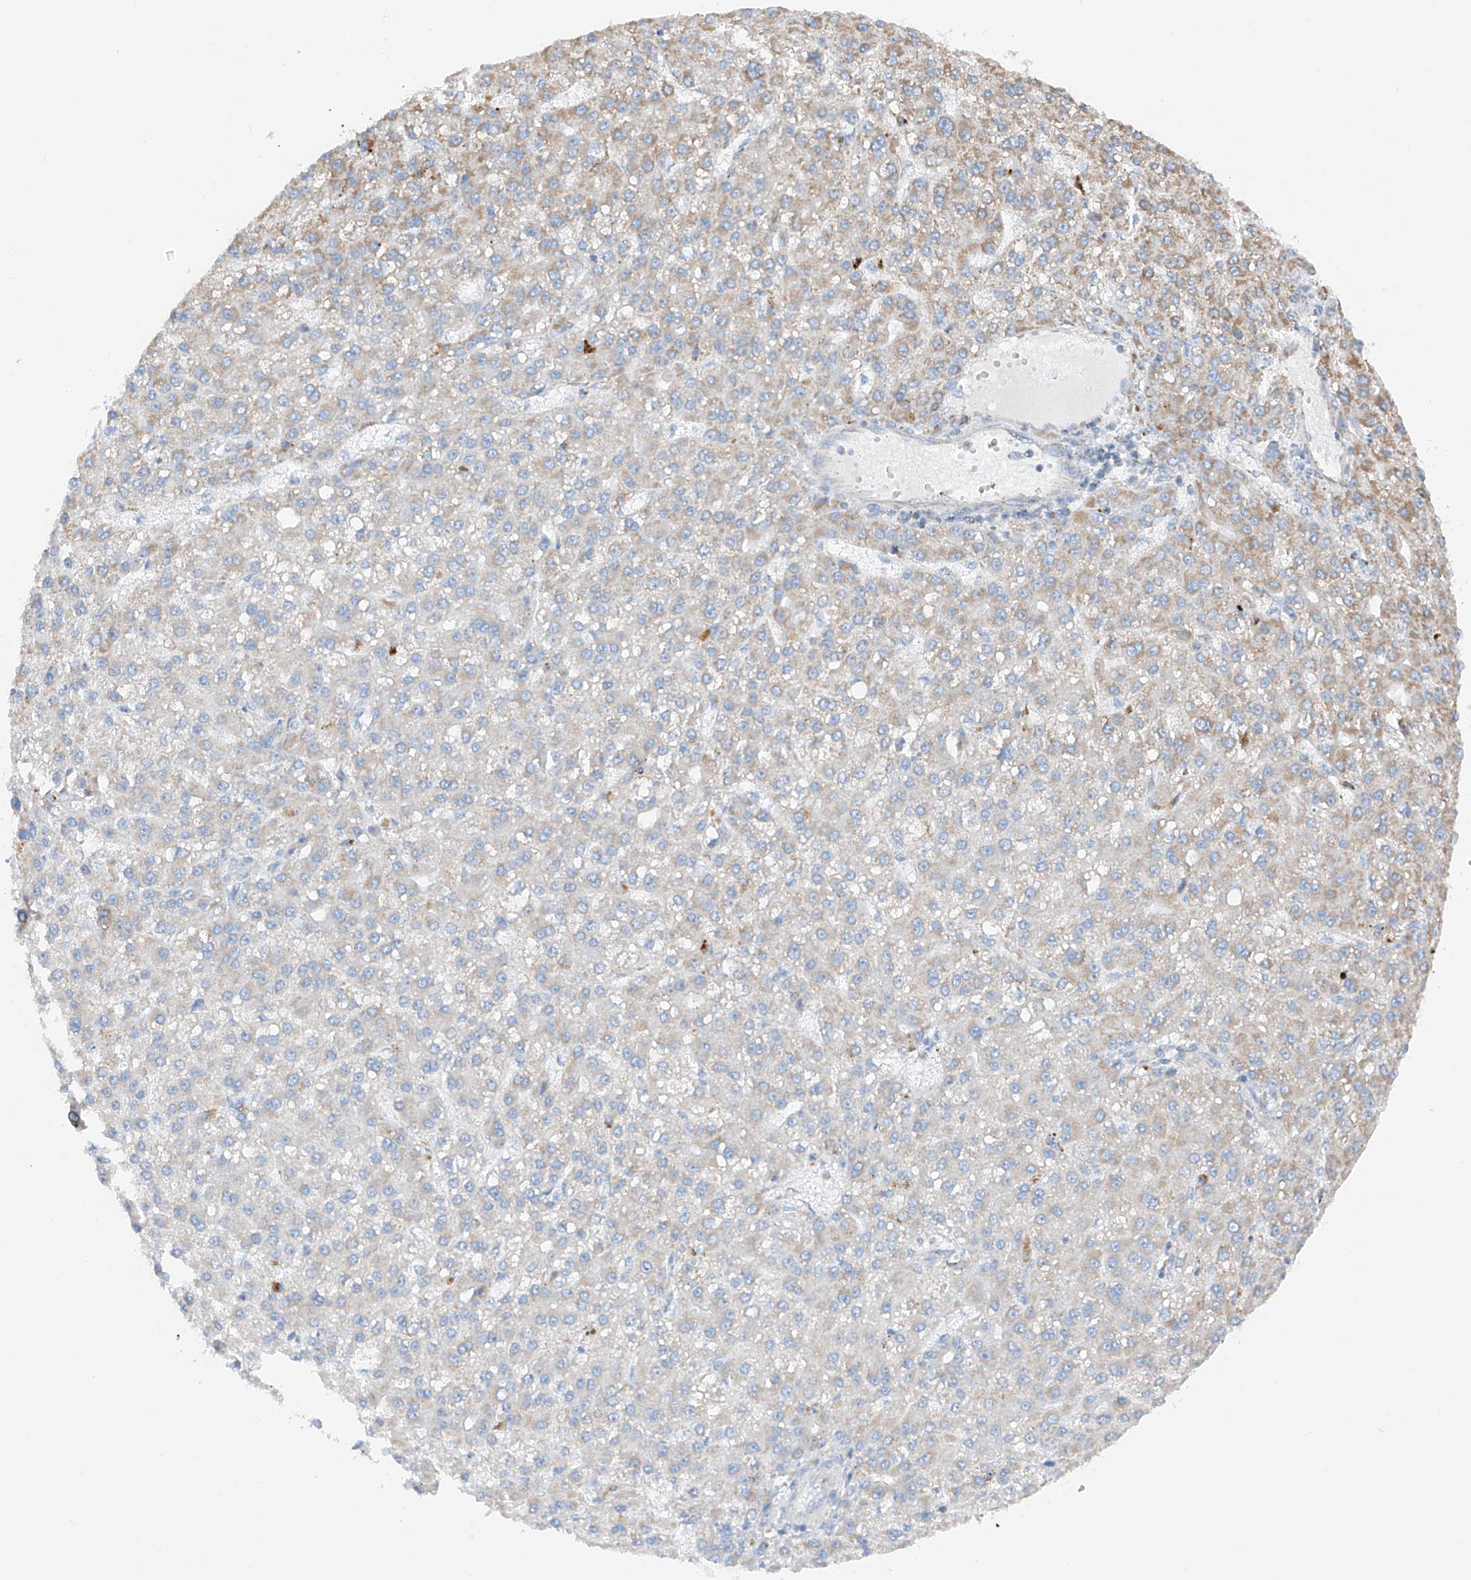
{"staining": {"intensity": "moderate", "quantity": "<25%", "location": "cytoplasmic/membranous"}, "tissue": "liver cancer", "cell_type": "Tumor cells", "image_type": "cancer", "snomed": [{"axis": "morphology", "description": "Carcinoma, Hepatocellular, NOS"}, {"axis": "topography", "description": "Liver"}], "caption": "Liver hepatocellular carcinoma was stained to show a protein in brown. There is low levels of moderate cytoplasmic/membranous expression in approximately <25% of tumor cells.", "gene": "MRAP", "patient": {"sex": "male", "age": 67}}